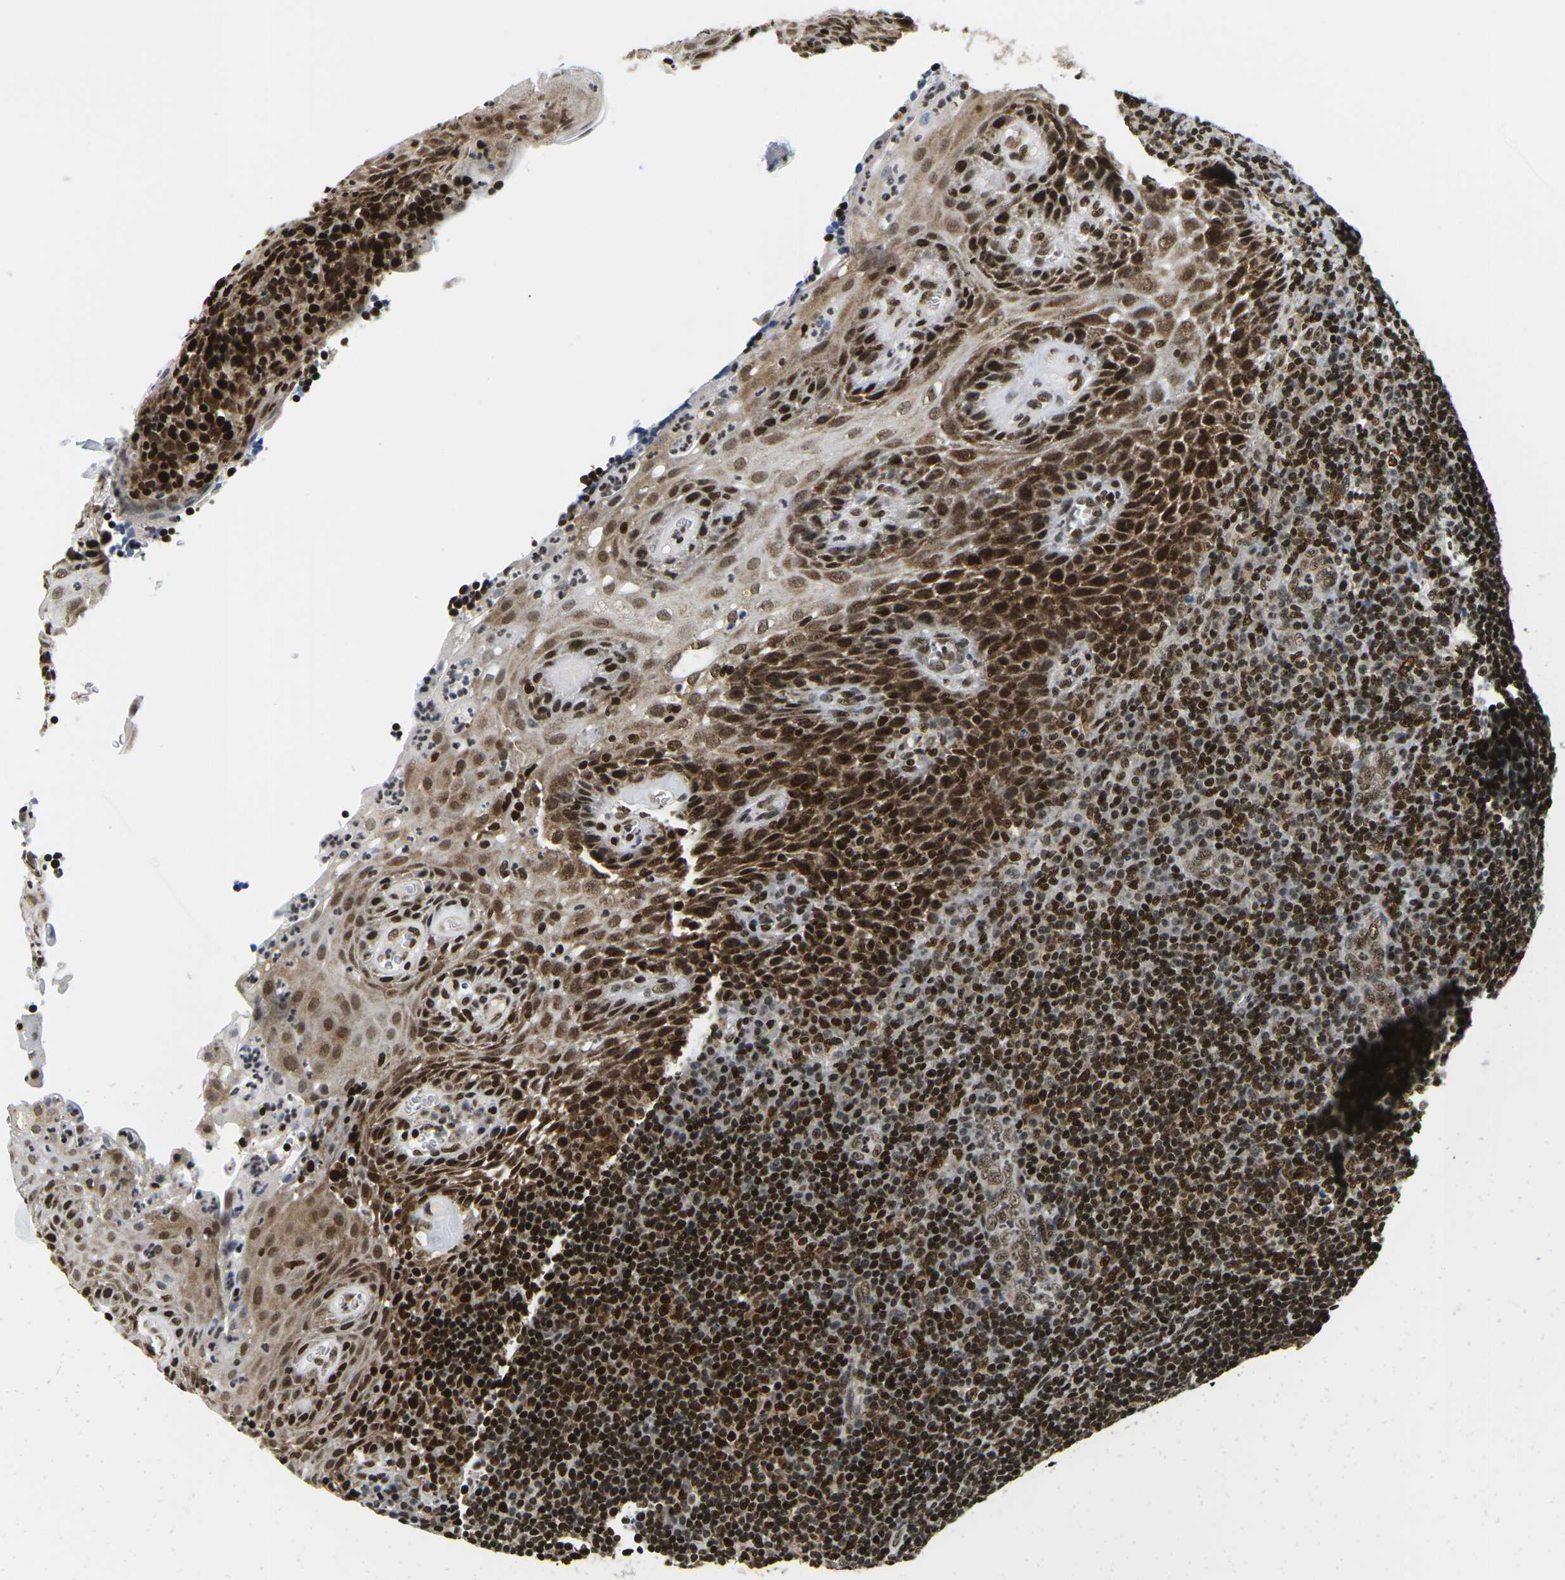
{"staining": {"intensity": "strong", "quantity": ">75%", "location": "cytoplasmic/membranous,nuclear"}, "tissue": "tonsil", "cell_type": "Germinal center cells", "image_type": "normal", "snomed": [{"axis": "morphology", "description": "Normal tissue, NOS"}, {"axis": "topography", "description": "Tonsil"}], "caption": "Strong cytoplasmic/membranous,nuclear positivity for a protein is present in about >75% of germinal center cells of unremarkable tonsil using IHC.", "gene": "CELF1", "patient": {"sex": "male", "age": 37}}